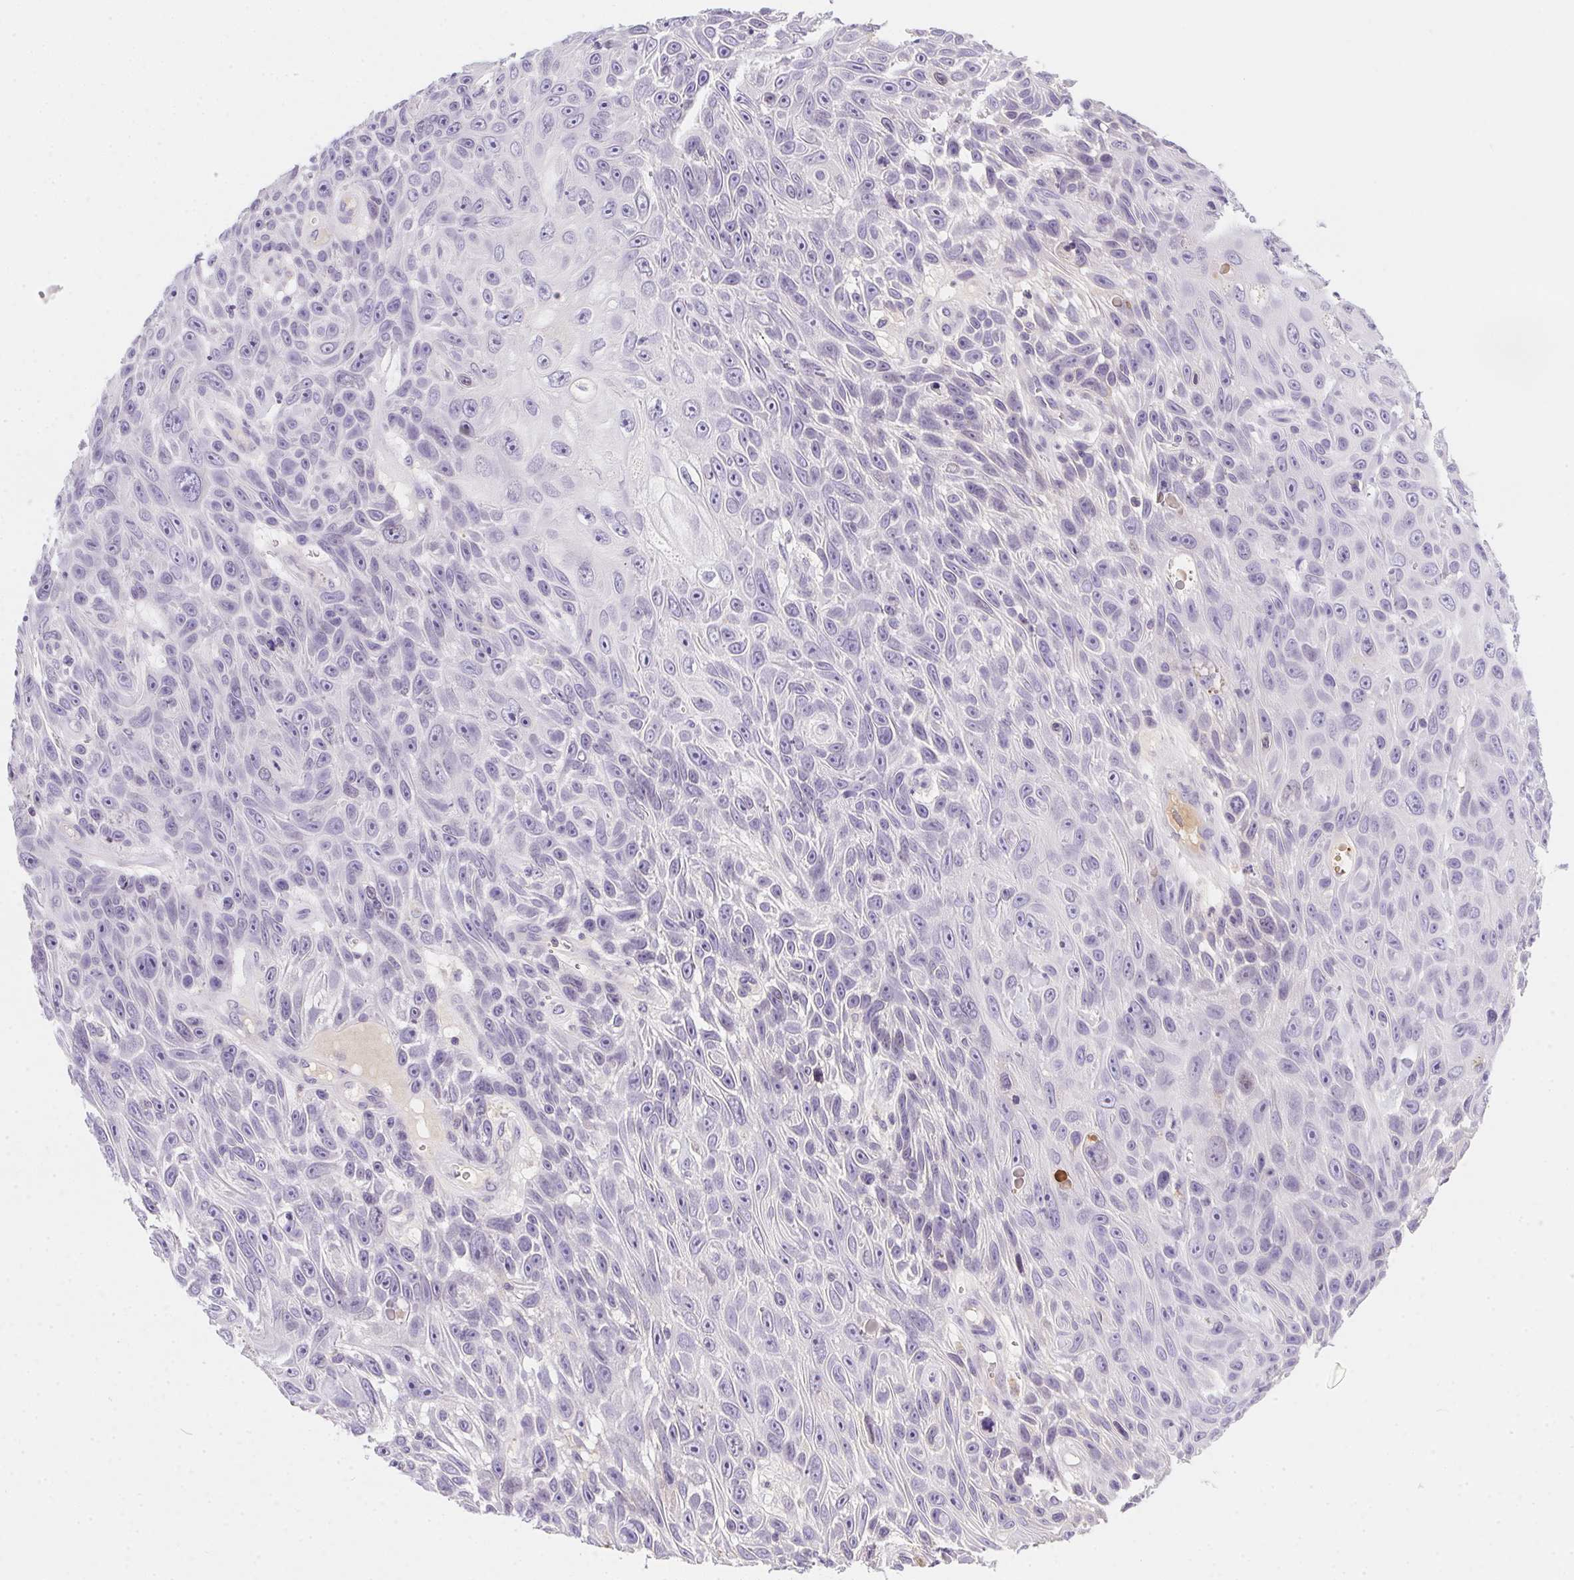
{"staining": {"intensity": "negative", "quantity": "none", "location": "none"}, "tissue": "skin cancer", "cell_type": "Tumor cells", "image_type": "cancer", "snomed": [{"axis": "morphology", "description": "Squamous cell carcinoma, NOS"}, {"axis": "topography", "description": "Skin"}], "caption": "Human skin squamous cell carcinoma stained for a protein using immunohistochemistry reveals no staining in tumor cells.", "gene": "SSTR4", "patient": {"sex": "male", "age": 82}}